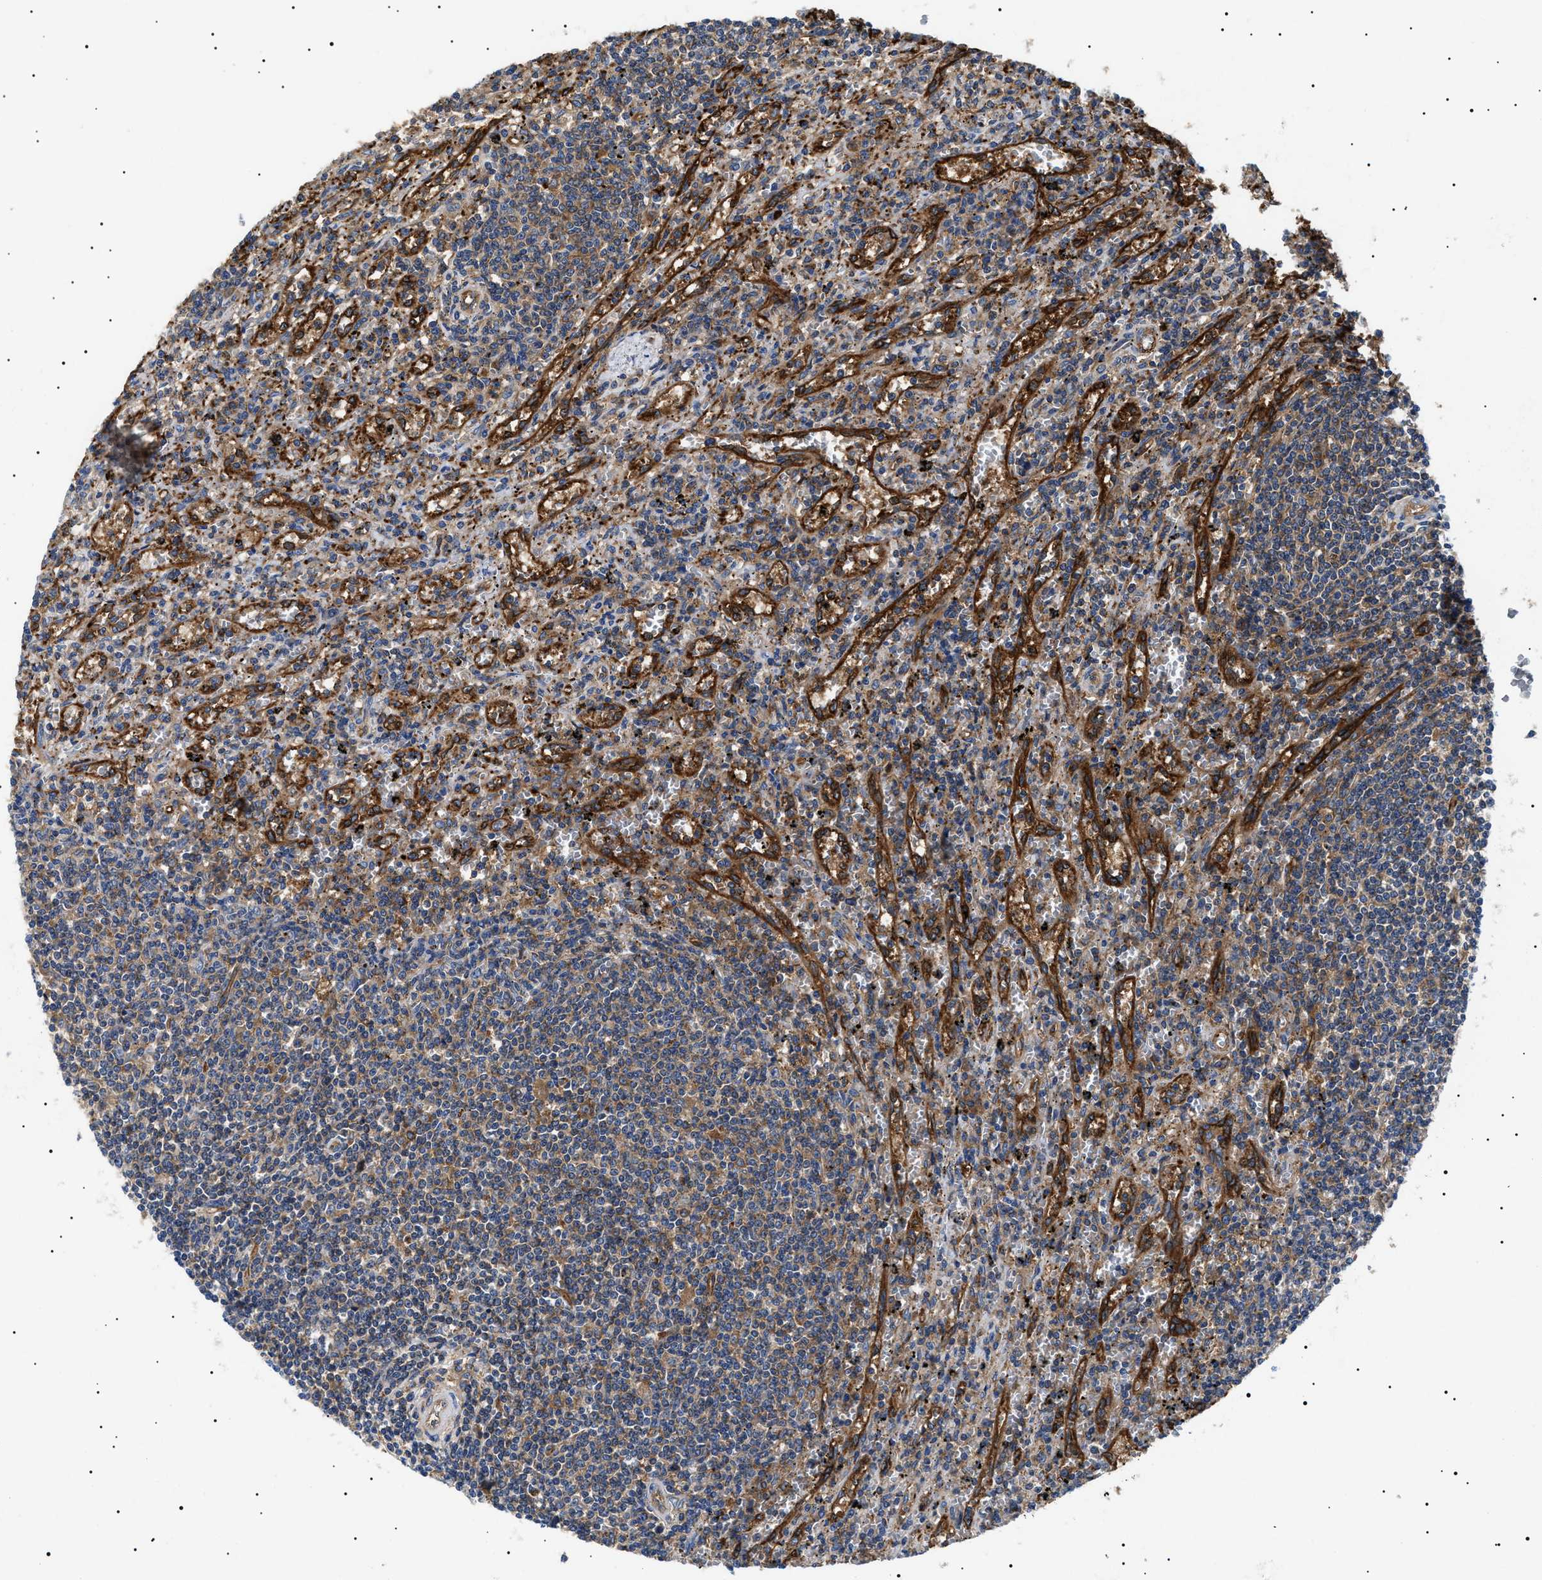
{"staining": {"intensity": "moderate", "quantity": "25%-75%", "location": "cytoplasmic/membranous"}, "tissue": "lymphoma", "cell_type": "Tumor cells", "image_type": "cancer", "snomed": [{"axis": "morphology", "description": "Malignant lymphoma, non-Hodgkin's type, Low grade"}, {"axis": "topography", "description": "Spleen"}], "caption": "Malignant lymphoma, non-Hodgkin's type (low-grade) stained with a protein marker displays moderate staining in tumor cells.", "gene": "TPP2", "patient": {"sex": "male", "age": 76}}